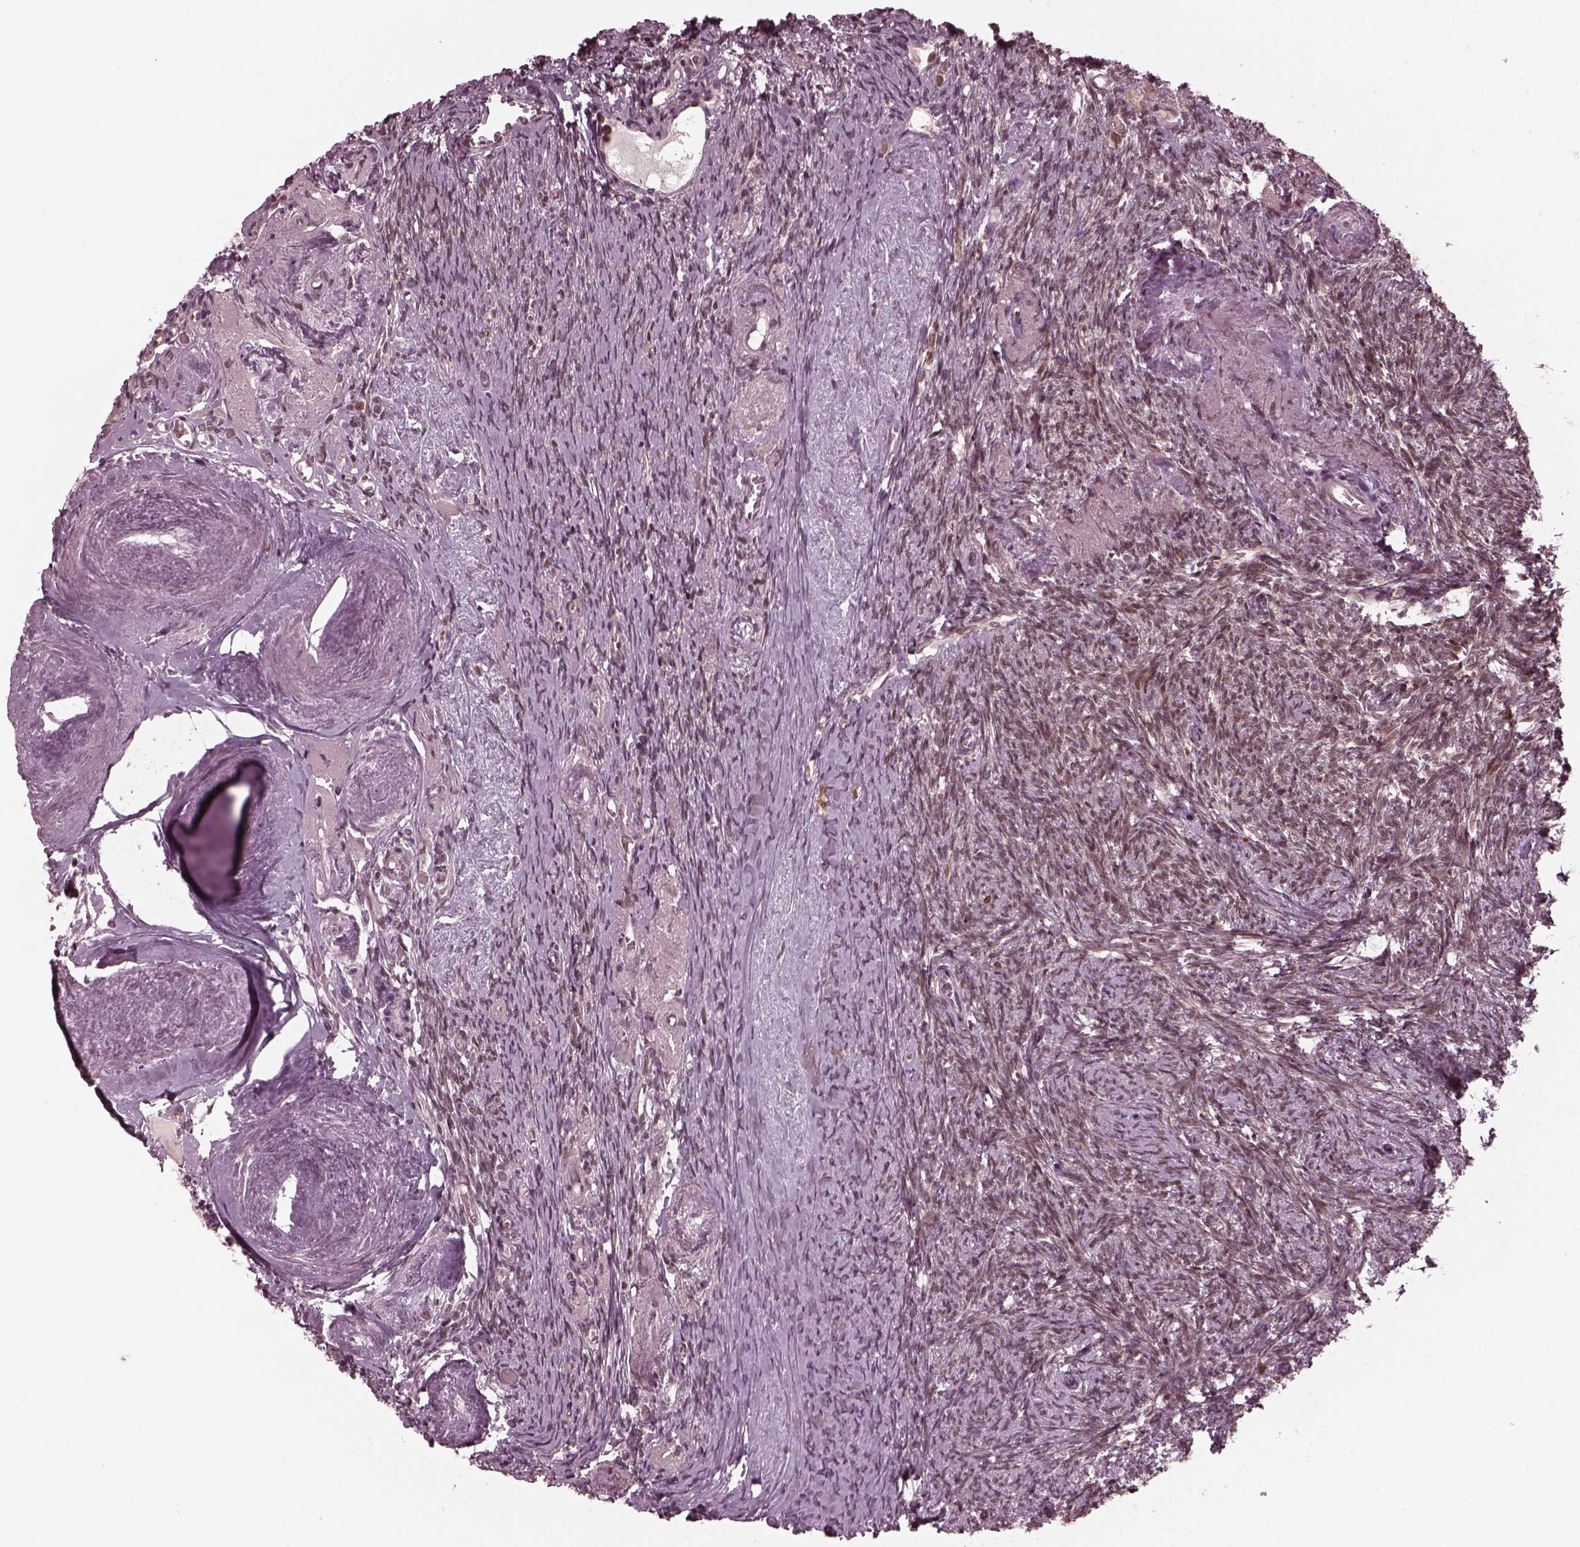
{"staining": {"intensity": "moderate", "quantity": "<25%", "location": "cytoplasmic/membranous"}, "tissue": "ovary", "cell_type": "Follicle cells", "image_type": "normal", "snomed": [{"axis": "morphology", "description": "Normal tissue, NOS"}, {"axis": "topography", "description": "Ovary"}], "caption": "A histopathology image of ovary stained for a protein demonstrates moderate cytoplasmic/membranous brown staining in follicle cells.", "gene": "TRIB3", "patient": {"sex": "female", "age": 72}}